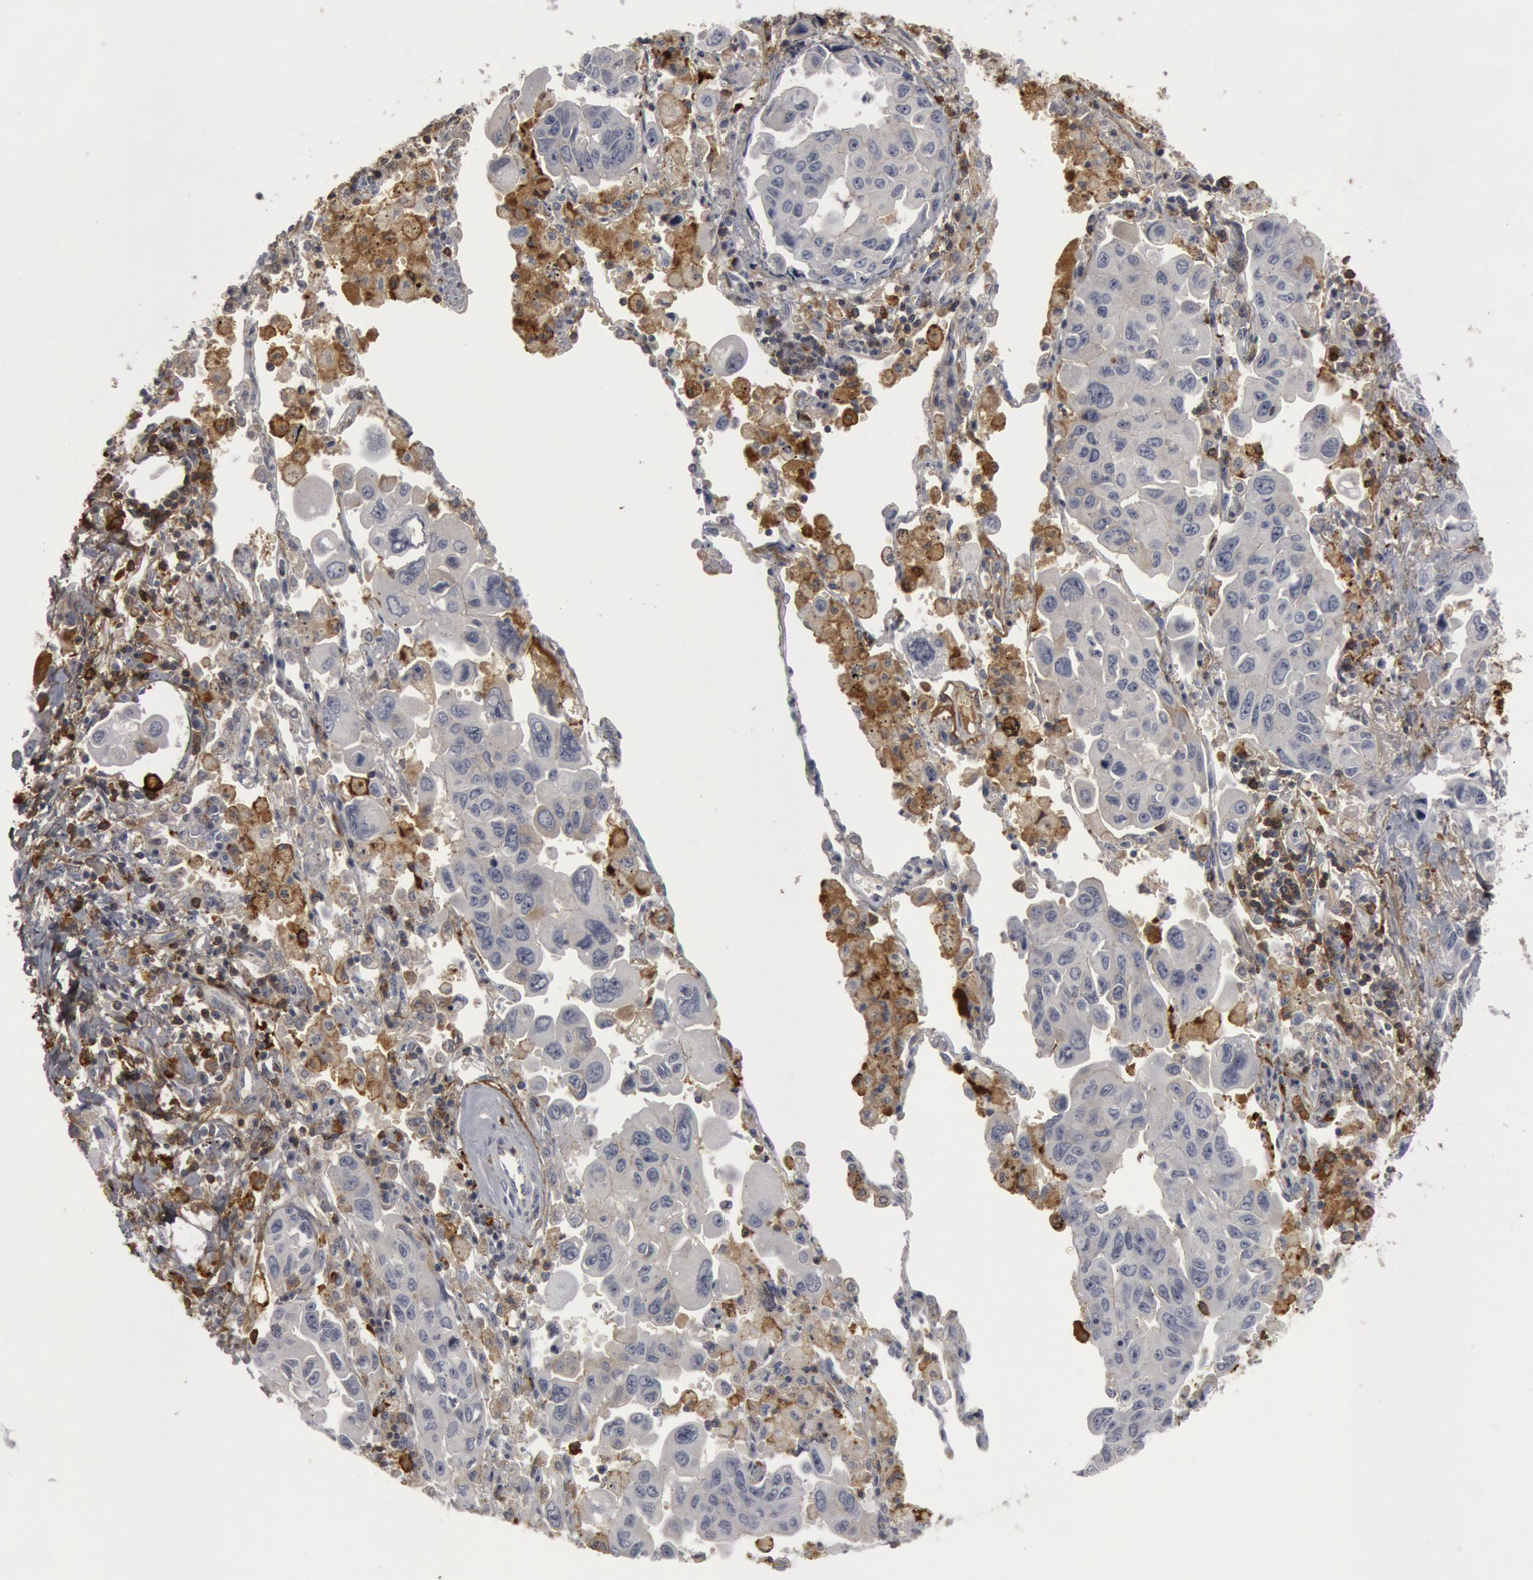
{"staining": {"intensity": "negative", "quantity": "none", "location": "none"}, "tissue": "lung cancer", "cell_type": "Tumor cells", "image_type": "cancer", "snomed": [{"axis": "morphology", "description": "Adenocarcinoma, NOS"}, {"axis": "topography", "description": "Lung"}], "caption": "Immunohistochemistry (IHC) of lung cancer shows no staining in tumor cells.", "gene": "C1QC", "patient": {"sex": "male", "age": 64}}